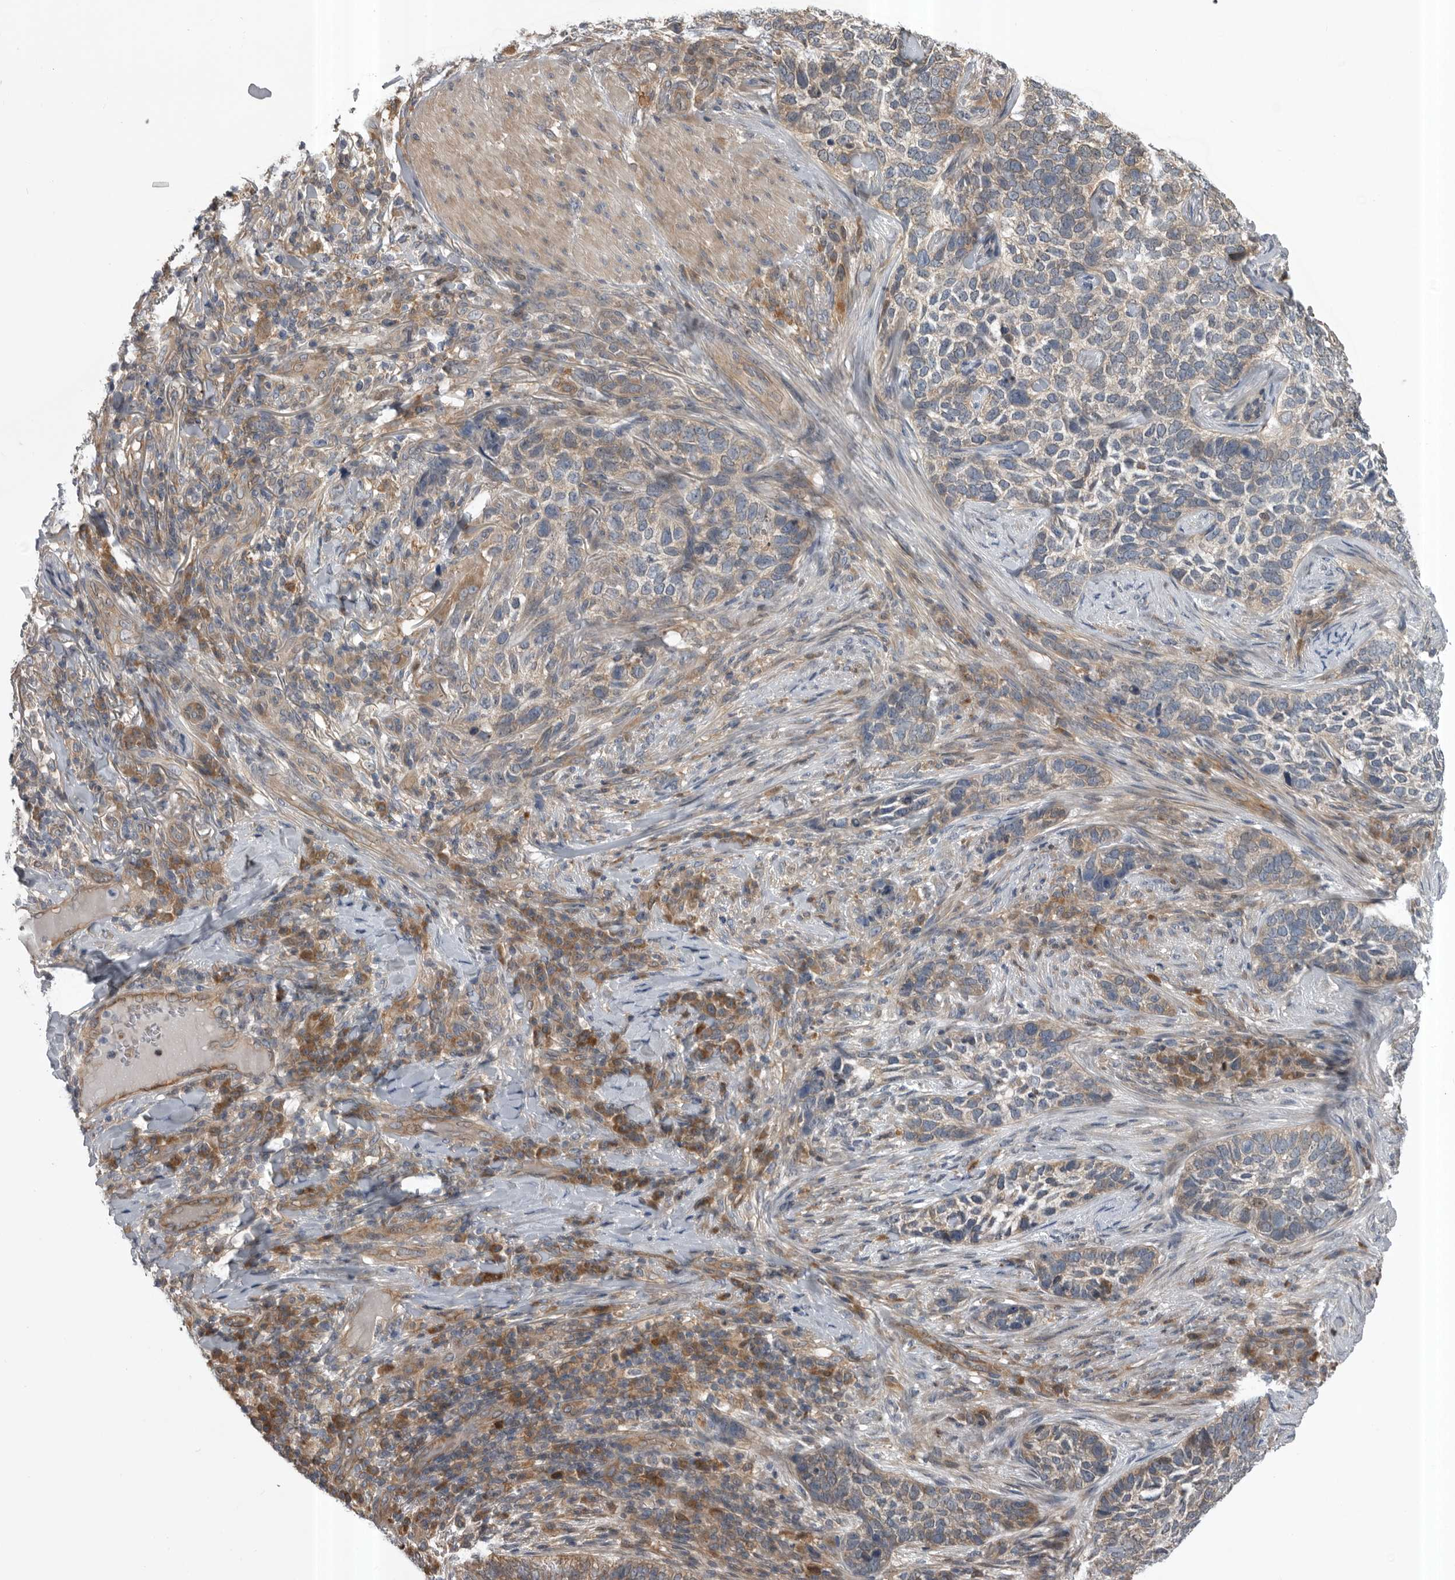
{"staining": {"intensity": "moderate", "quantity": "<25%", "location": "cytoplasmic/membranous"}, "tissue": "skin cancer", "cell_type": "Tumor cells", "image_type": "cancer", "snomed": [{"axis": "morphology", "description": "Basal cell carcinoma"}, {"axis": "topography", "description": "Skin"}], "caption": "Skin cancer (basal cell carcinoma) stained for a protein (brown) displays moderate cytoplasmic/membranous positive staining in about <25% of tumor cells.", "gene": "RAB3GAP2", "patient": {"sex": "female", "age": 64}}